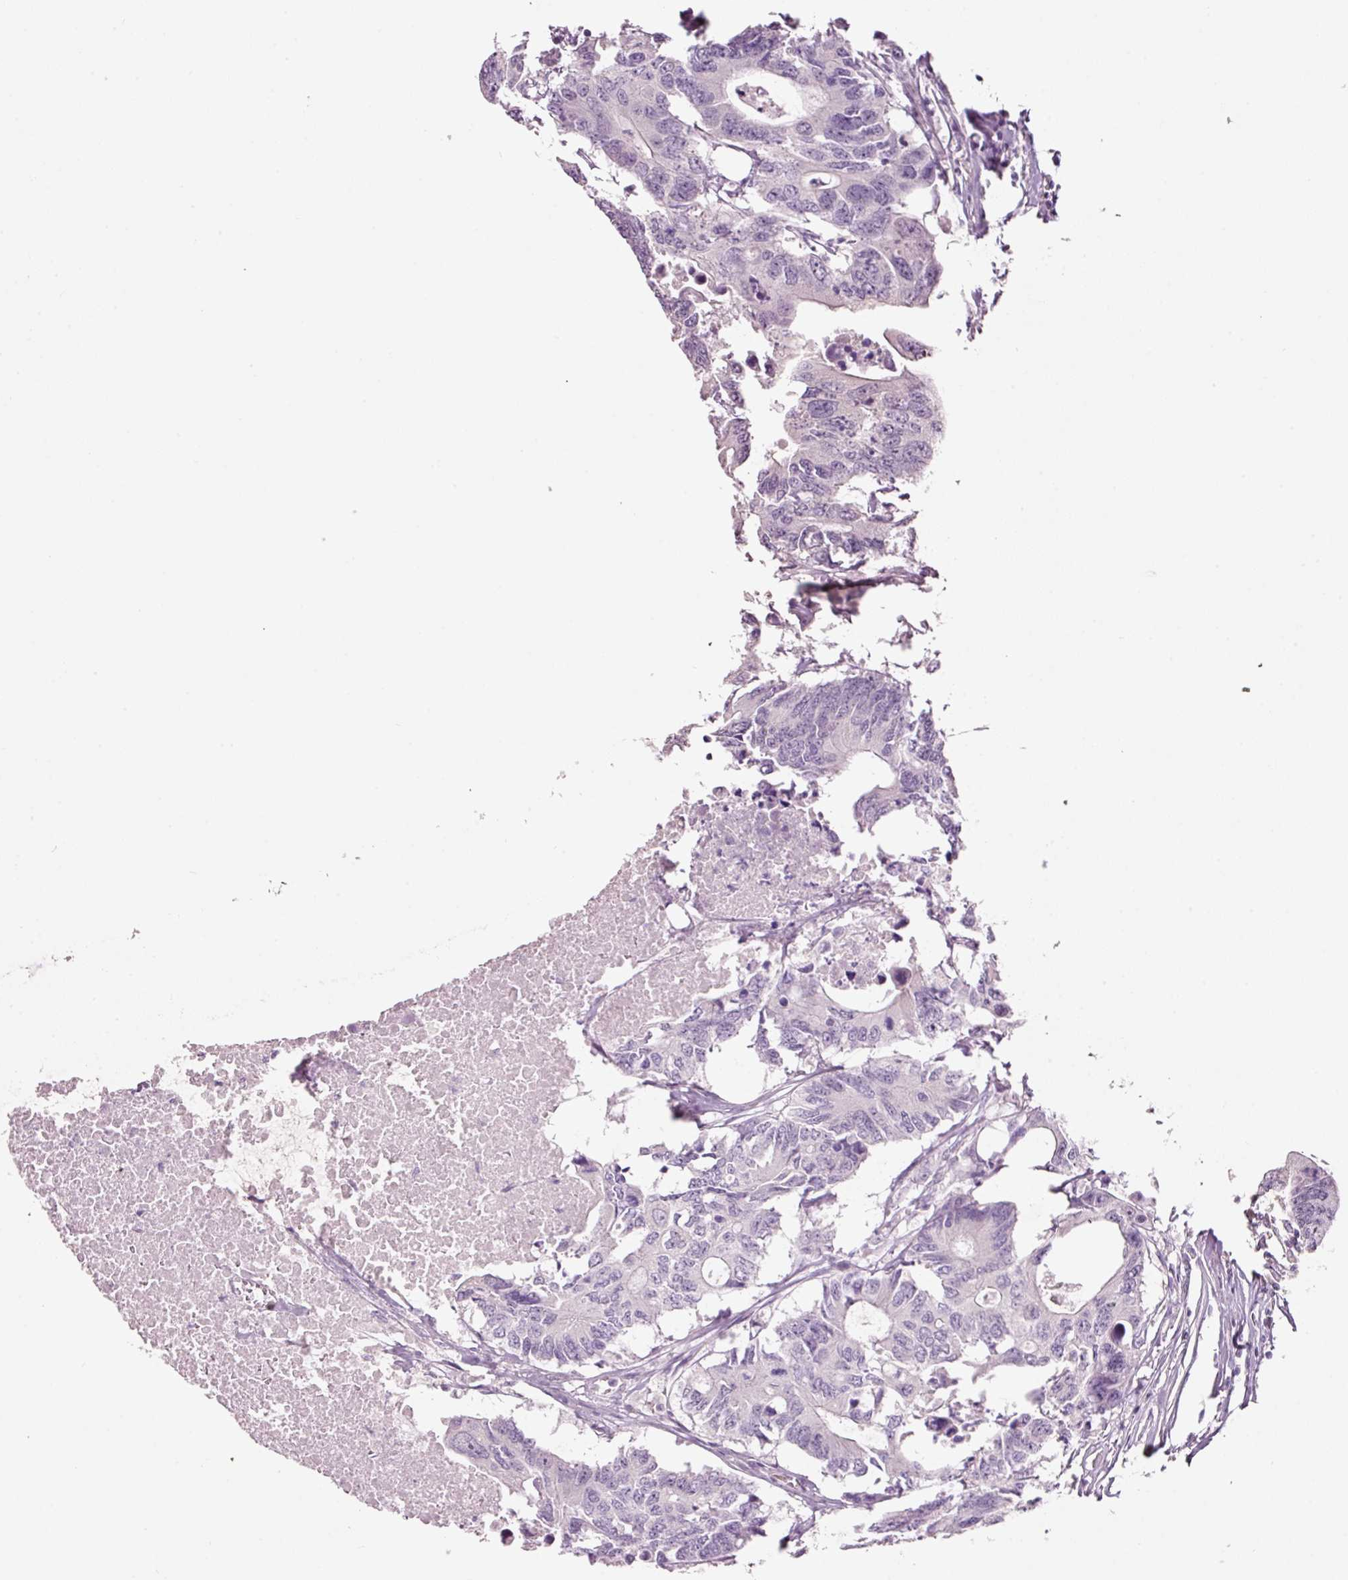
{"staining": {"intensity": "negative", "quantity": "none", "location": "none"}, "tissue": "colorectal cancer", "cell_type": "Tumor cells", "image_type": "cancer", "snomed": [{"axis": "morphology", "description": "Adenocarcinoma, NOS"}, {"axis": "topography", "description": "Colon"}], "caption": "High magnification brightfield microscopy of colorectal cancer (adenocarcinoma) stained with DAB (3,3'-diaminobenzidine) (brown) and counterstained with hematoxylin (blue): tumor cells show no significant expression.", "gene": "GCG", "patient": {"sex": "male", "age": 71}}